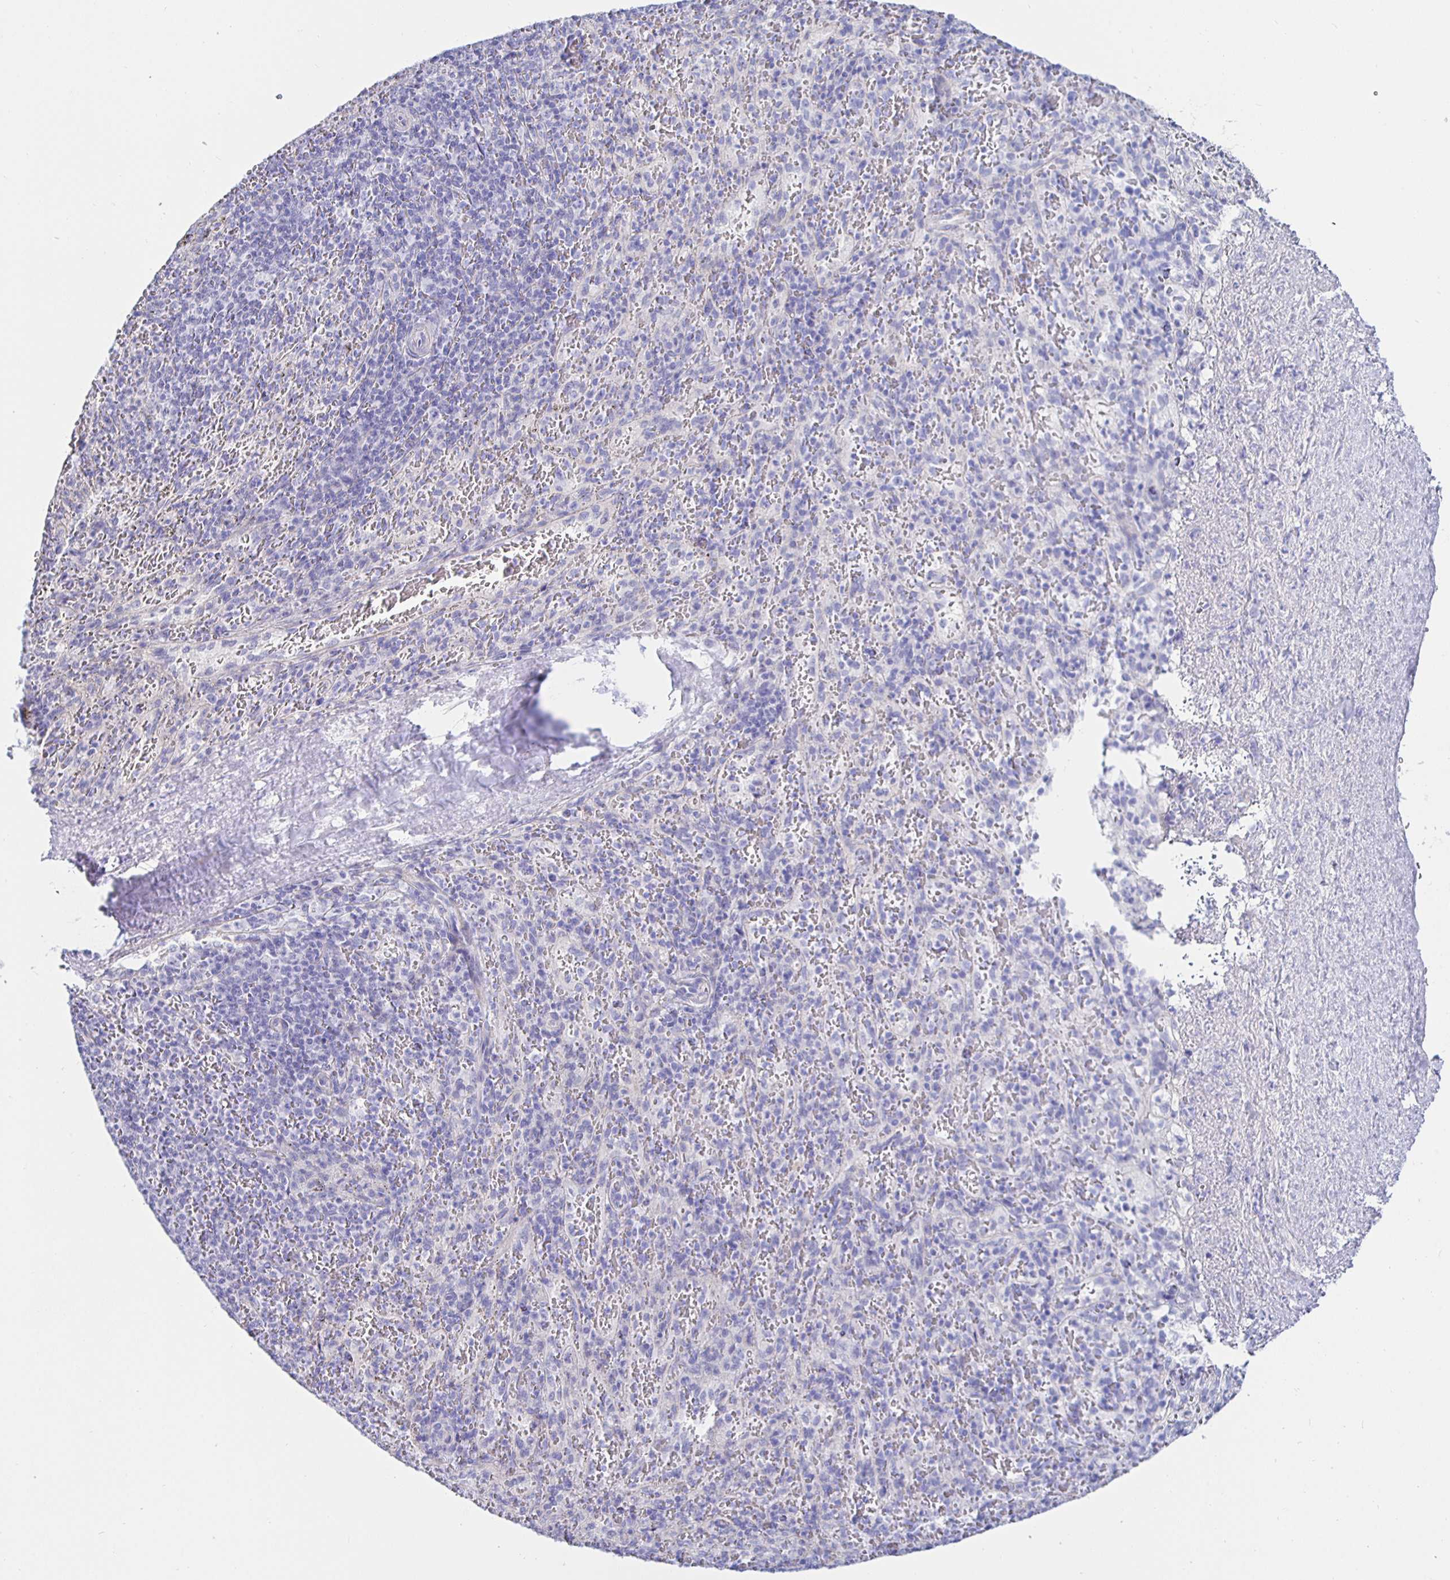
{"staining": {"intensity": "negative", "quantity": "none", "location": "none"}, "tissue": "spleen", "cell_type": "Cells in red pulp", "image_type": "normal", "snomed": [{"axis": "morphology", "description": "Normal tissue, NOS"}, {"axis": "topography", "description": "Spleen"}], "caption": "A micrograph of spleen stained for a protein reveals no brown staining in cells in red pulp.", "gene": "HSPA4L", "patient": {"sex": "male", "age": 57}}